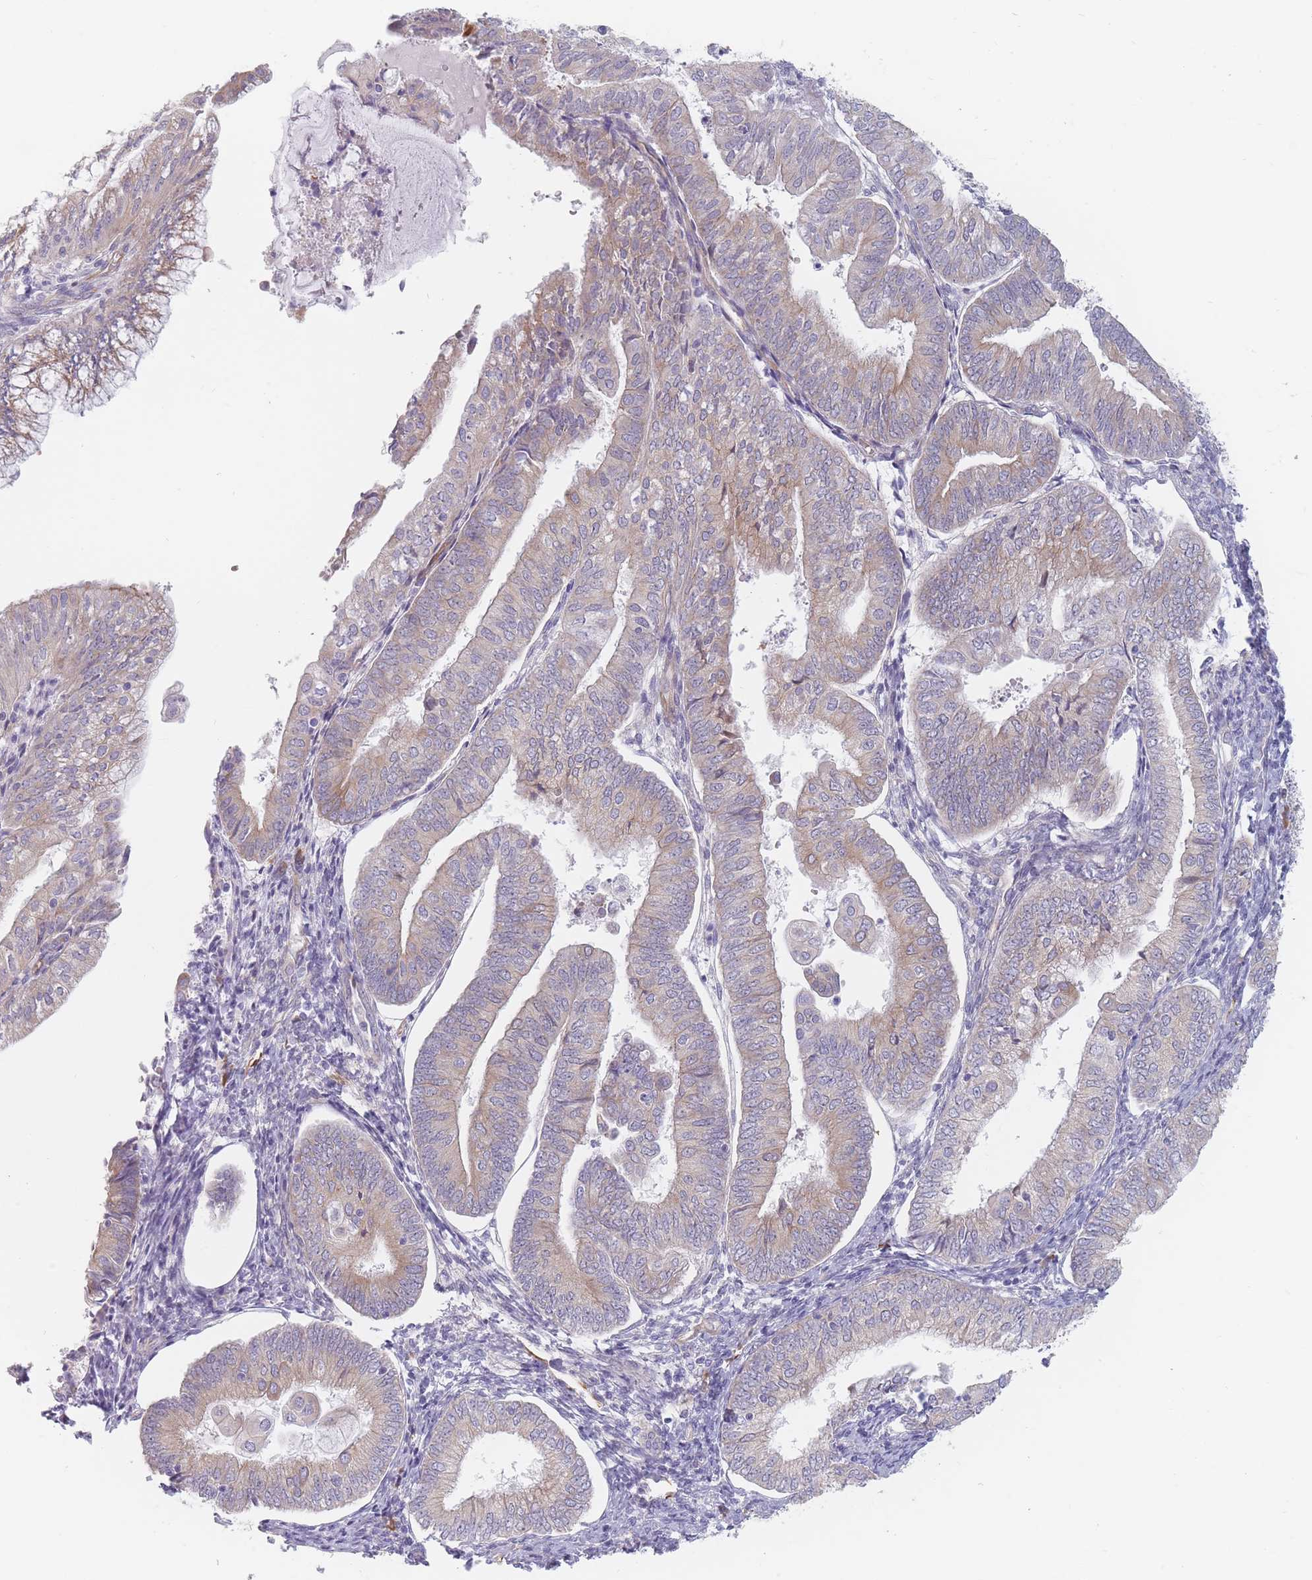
{"staining": {"intensity": "weak", "quantity": "25%-75%", "location": "cytoplasmic/membranous"}, "tissue": "endometrial cancer", "cell_type": "Tumor cells", "image_type": "cancer", "snomed": [{"axis": "morphology", "description": "Adenocarcinoma, NOS"}, {"axis": "topography", "description": "Endometrium"}], "caption": "Endometrial cancer (adenocarcinoma) was stained to show a protein in brown. There is low levels of weak cytoplasmic/membranous staining in approximately 25%-75% of tumor cells. The staining is performed using DAB brown chromogen to label protein expression. The nuclei are counter-stained blue using hematoxylin.", "gene": "ERBIN", "patient": {"sex": "female", "age": 55}}